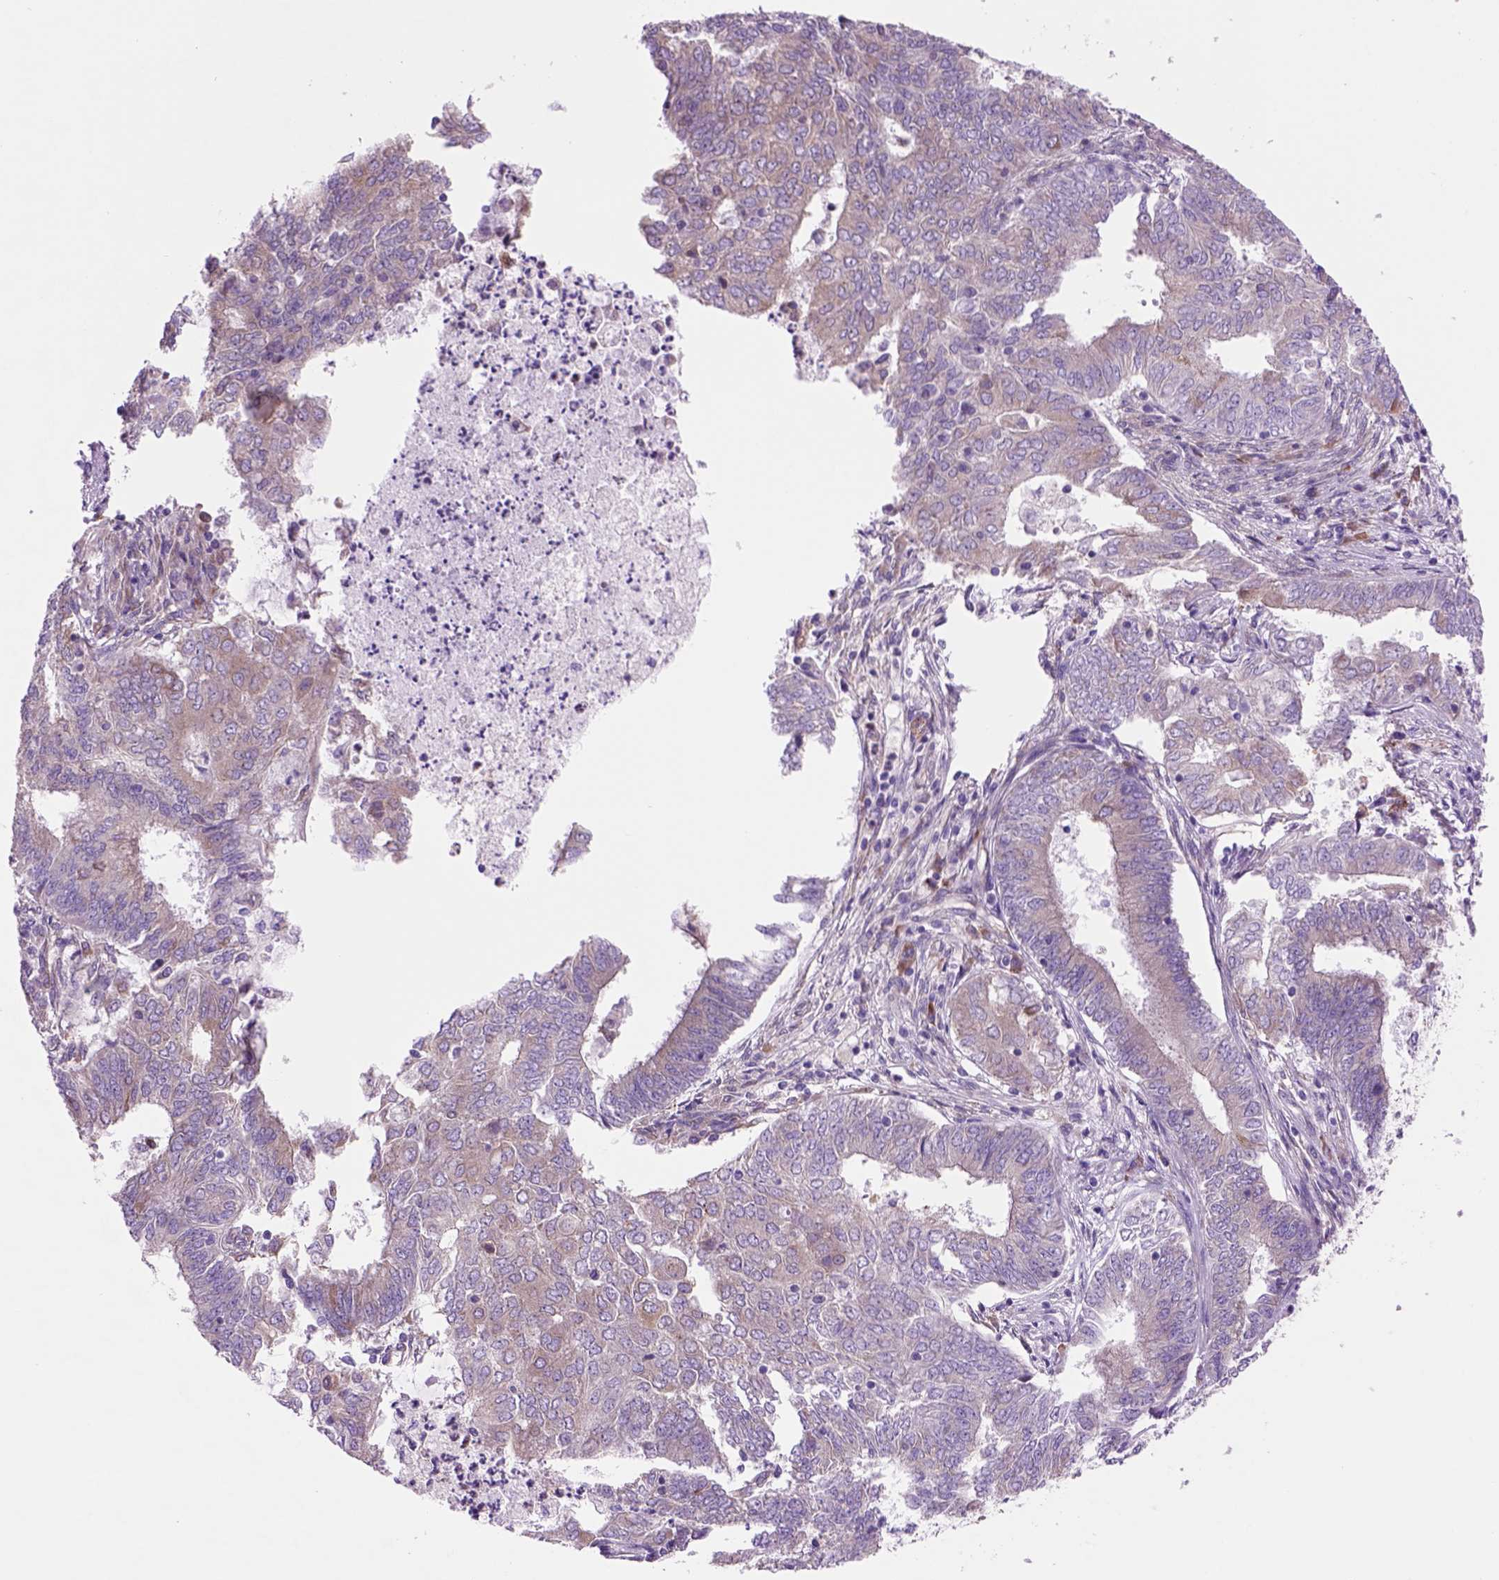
{"staining": {"intensity": "weak", "quantity": "25%-75%", "location": "cytoplasmic/membranous"}, "tissue": "endometrial cancer", "cell_type": "Tumor cells", "image_type": "cancer", "snomed": [{"axis": "morphology", "description": "Adenocarcinoma, NOS"}, {"axis": "topography", "description": "Endometrium"}], "caption": "Weak cytoplasmic/membranous expression is seen in about 25%-75% of tumor cells in adenocarcinoma (endometrial). Immunohistochemistry stains the protein in brown and the nuclei are stained blue.", "gene": "PIAS3", "patient": {"sex": "female", "age": 62}}